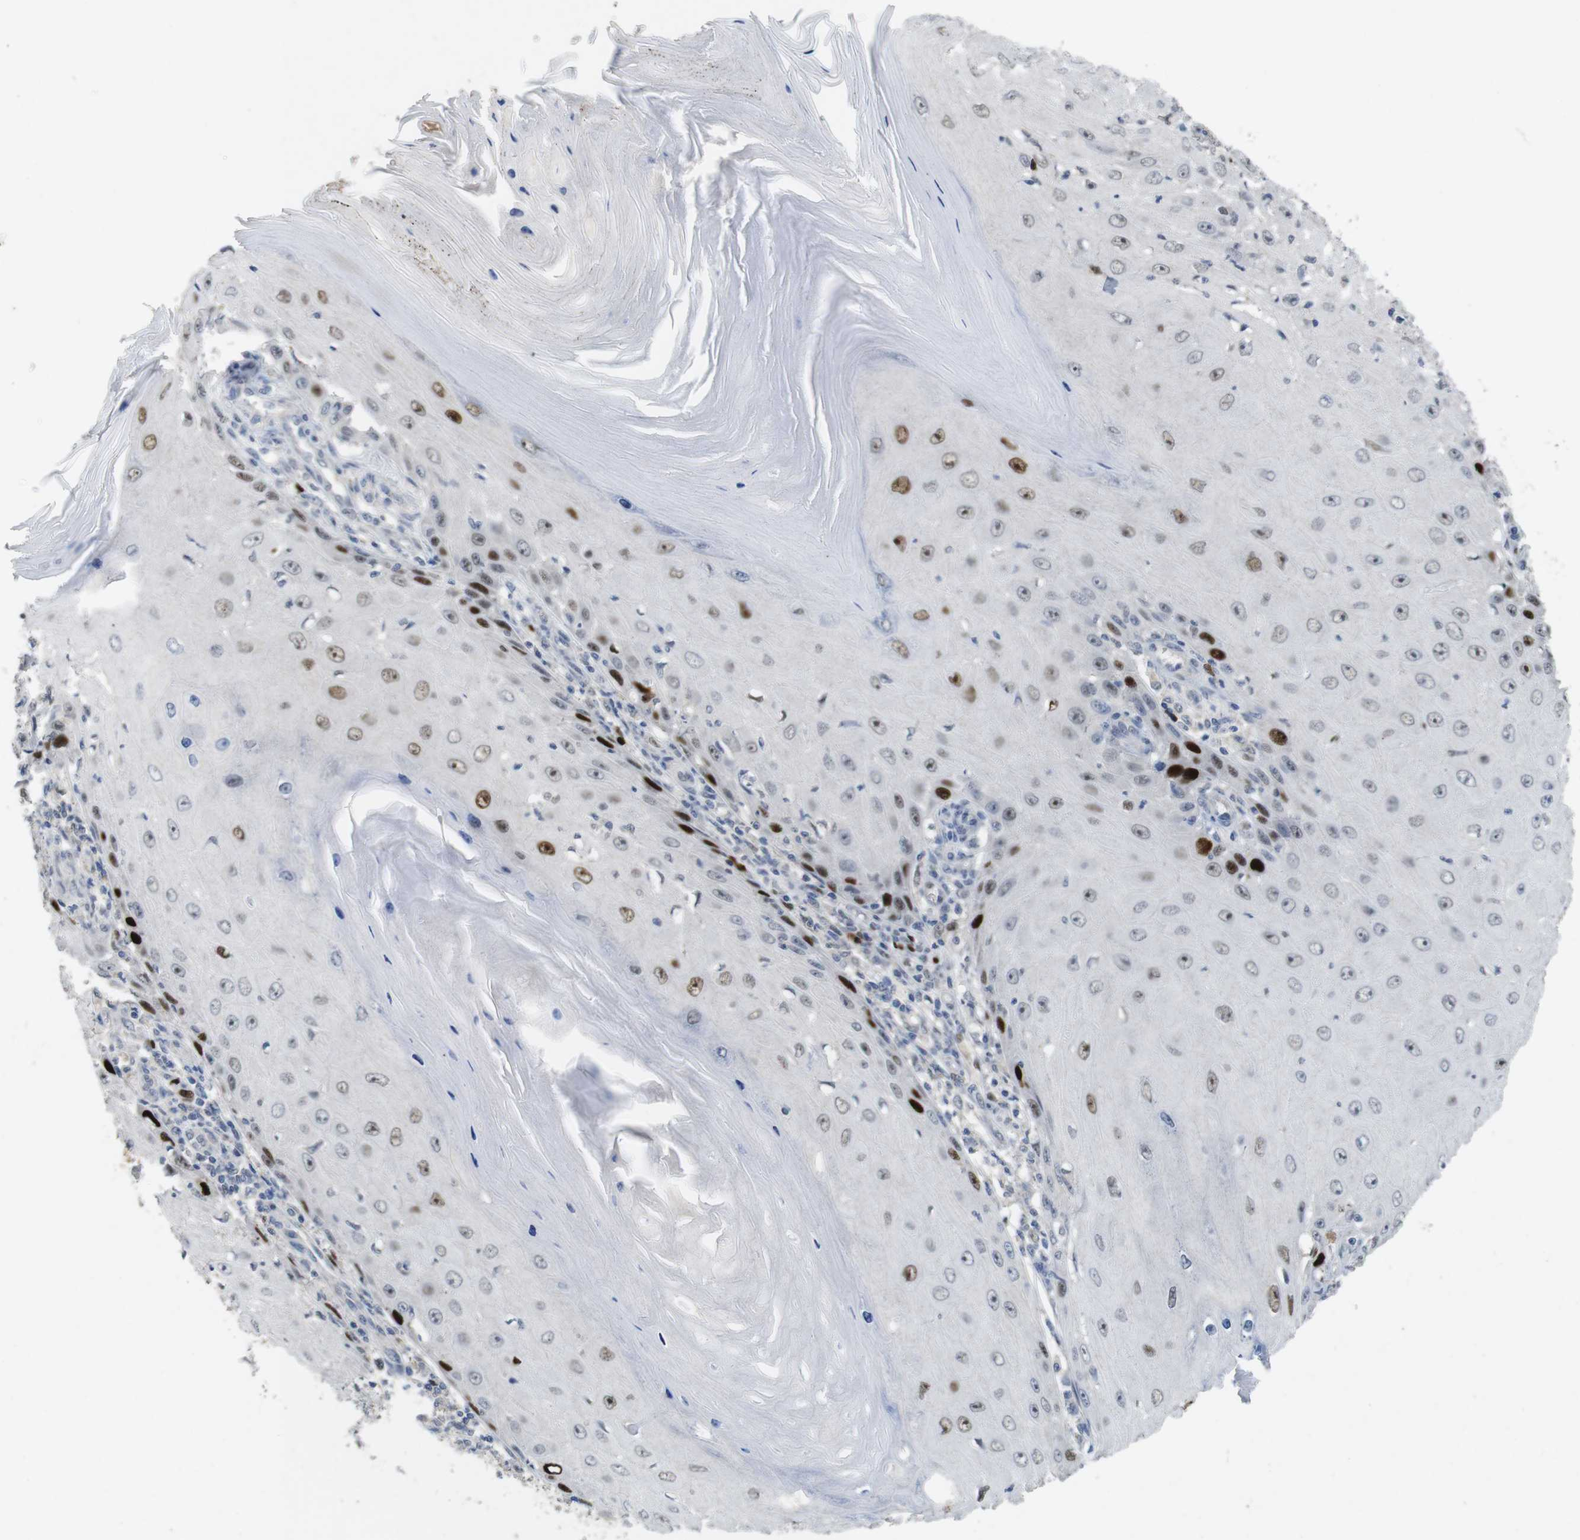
{"staining": {"intensity": "strong", "quantity": "<25%", "location": "nuclear"}, "tissue": "skin cancer", "cell_type": "Tumor cells", "image_type": "cancer", "snomed": [{"axis": "morphology", "description": "Squamous cell carcinoma, NOS"}, {"axis": "topography", "description": "Skin"}], "caption": "IHC image of human skin squamous cell carcinoma stained for a protein (brown), which displays medium levels of strong nuclear positivity in approximately <25% of tumor cells.", "gene": "KPNA2", "patient": {"sex": "female", "age": 73}}